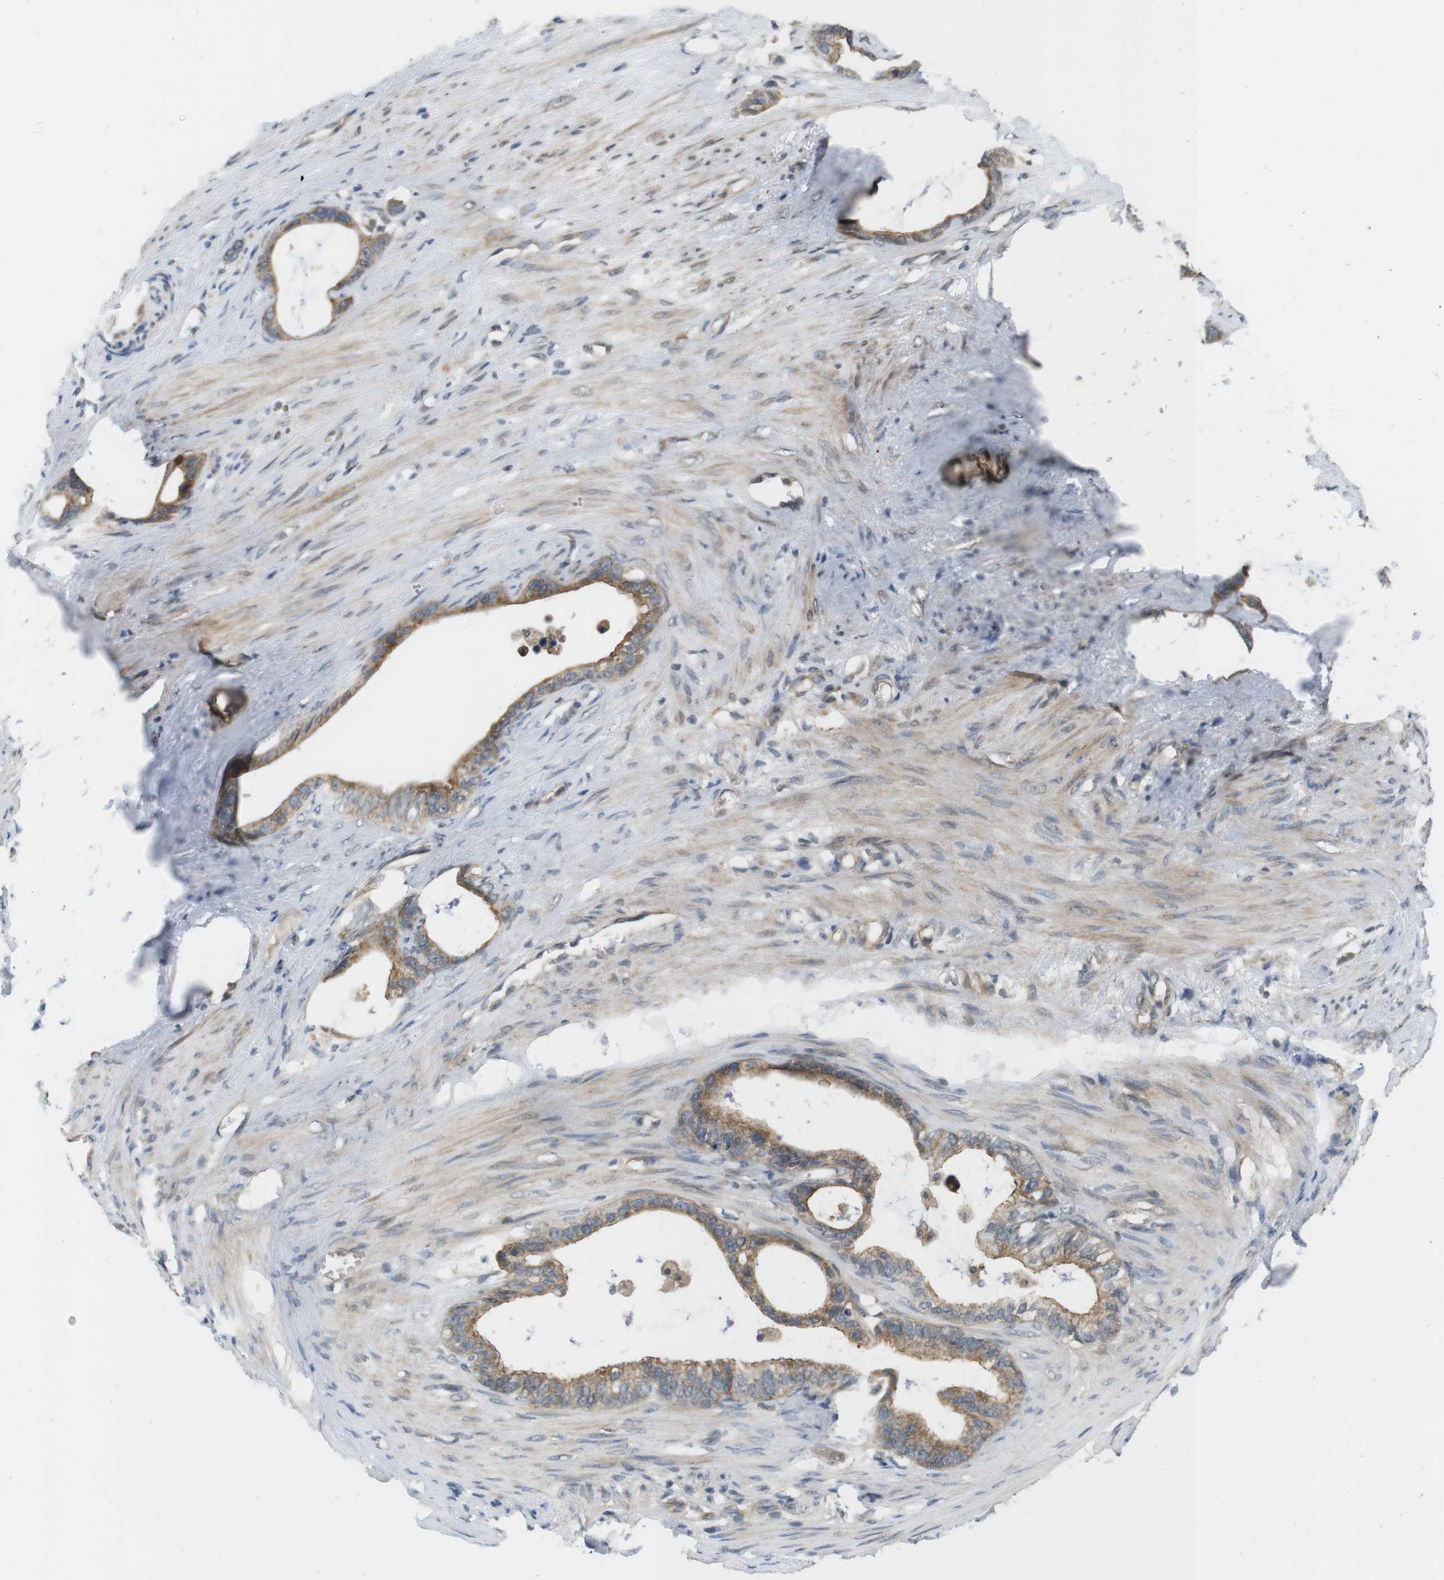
{"staining": {"intensity": "moderate", "quantity": ">75%", "location": "cytoplasmic/membranous"}, "tissue": "stomach cancer", "cell_type": "Tumor cells", "image_type": "cancer", "snomed": [{"axis": "morphology", "description": "Adenocarcinoma, NOS"}, {"axis": "topography", "description": "Stomach"}], "caption": "Stomach cancer stained with immunohistochemistry (IHC) reveals moderate cytoplasmic/membranous staining in about >75% of tumor cells.", "gene": "RNF130", "patient": {"sex": "female", "age": 75}}